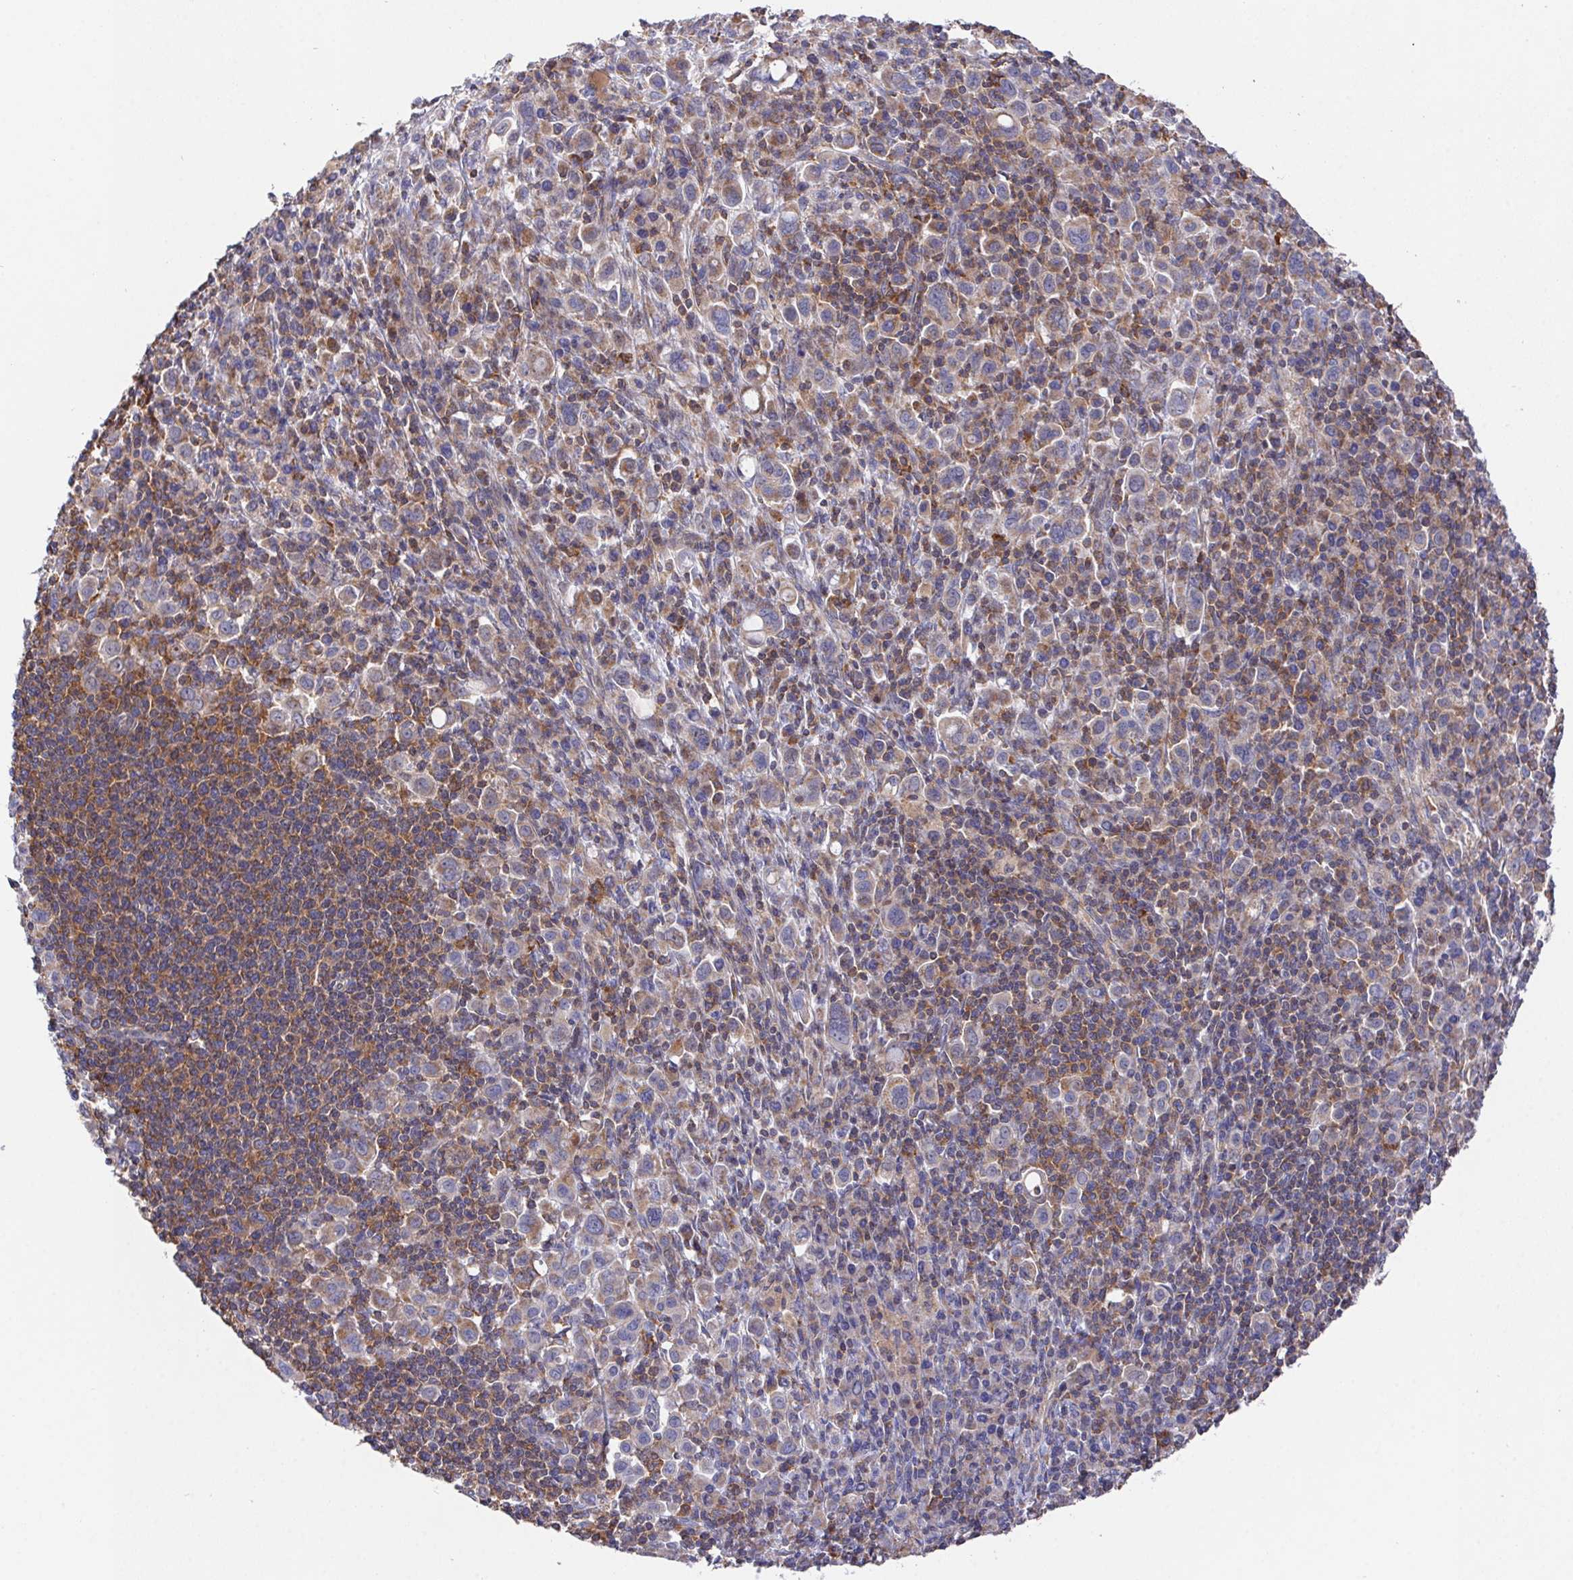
{"staining": {"intensity": "weak", "quantity": "<25%", "location": "cytoplasmic/membranous"}, "tissue": "stomach cancer", "cell_type": "Tumor cells", "image_type": "cancer", "snomed": [{"axis": "morphology", "description": "Adenocarcinoma, NOS"}, {"axis": "topography", "description": "Stomach, upper"}], "caption": "Protein analysis of stomach cancer demonstrates no significant expression in tumor cells. (DAB IHC, high magnification).", "gene": "FAM241A", "patient": {"sex": "male", "age": 75}}